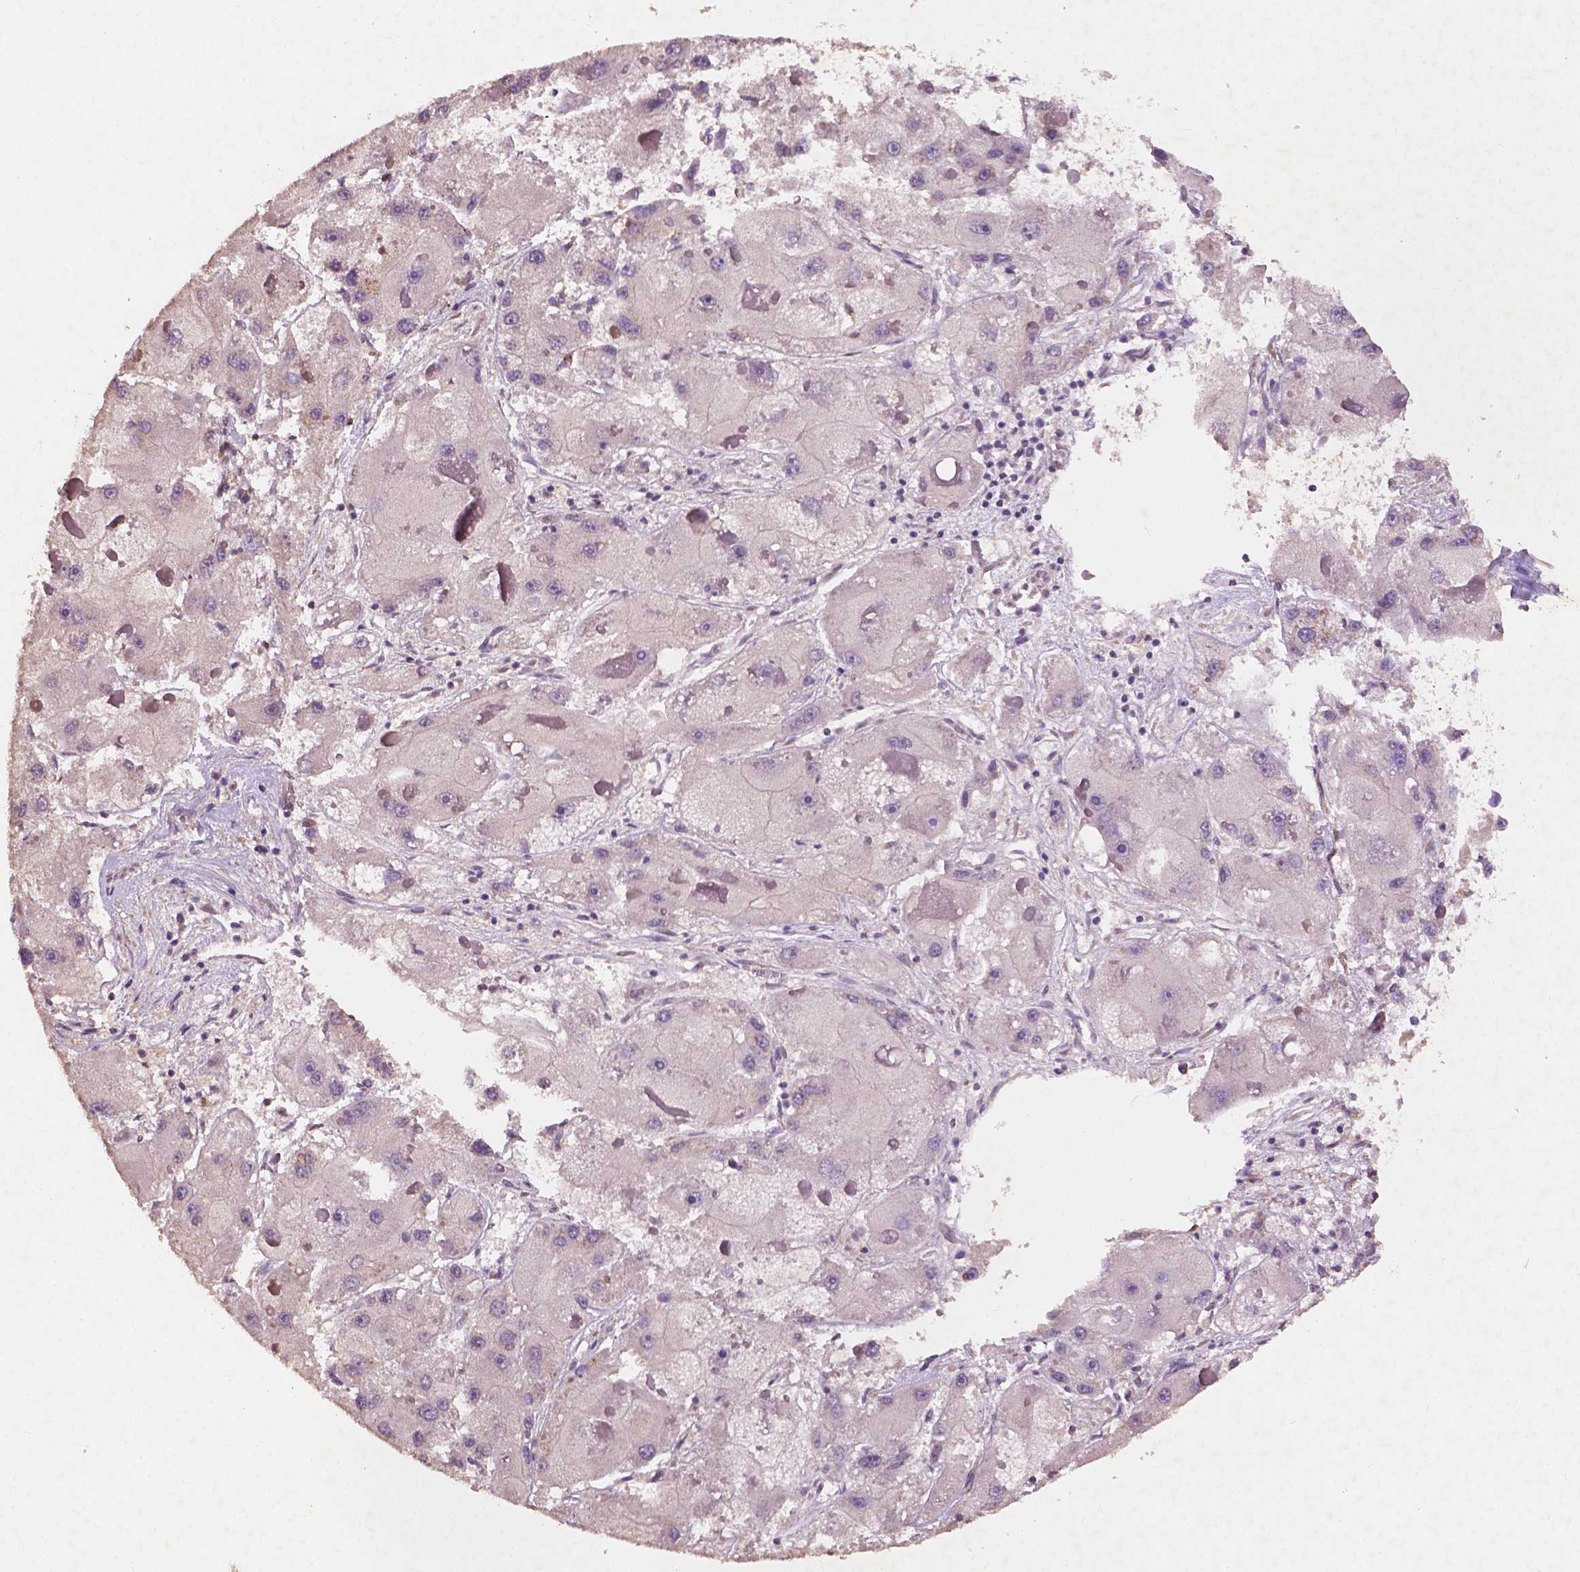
{"staining": {"intensity": "negative", "quantity": "none", "location": "none"}, "tissue": "liver cancer", "cell_type": "Tumor cells", "image_type": "cancer", "snomed": [{"axis": "morphology", "description": "Carcinoma, Hepatocellular, NOS"}, {"axis": "topography", "description": "Liver"}], "caption": "High magnification brightfield microscopy of liver cancer stained with DAB (3,3'-diaminobenzidine) (brown) and counterstained with hematoxylin (blue): tumor cells show no significant positivity.", "gene": "CHPT1", "patient": {"sex": "female", "age": 73}}